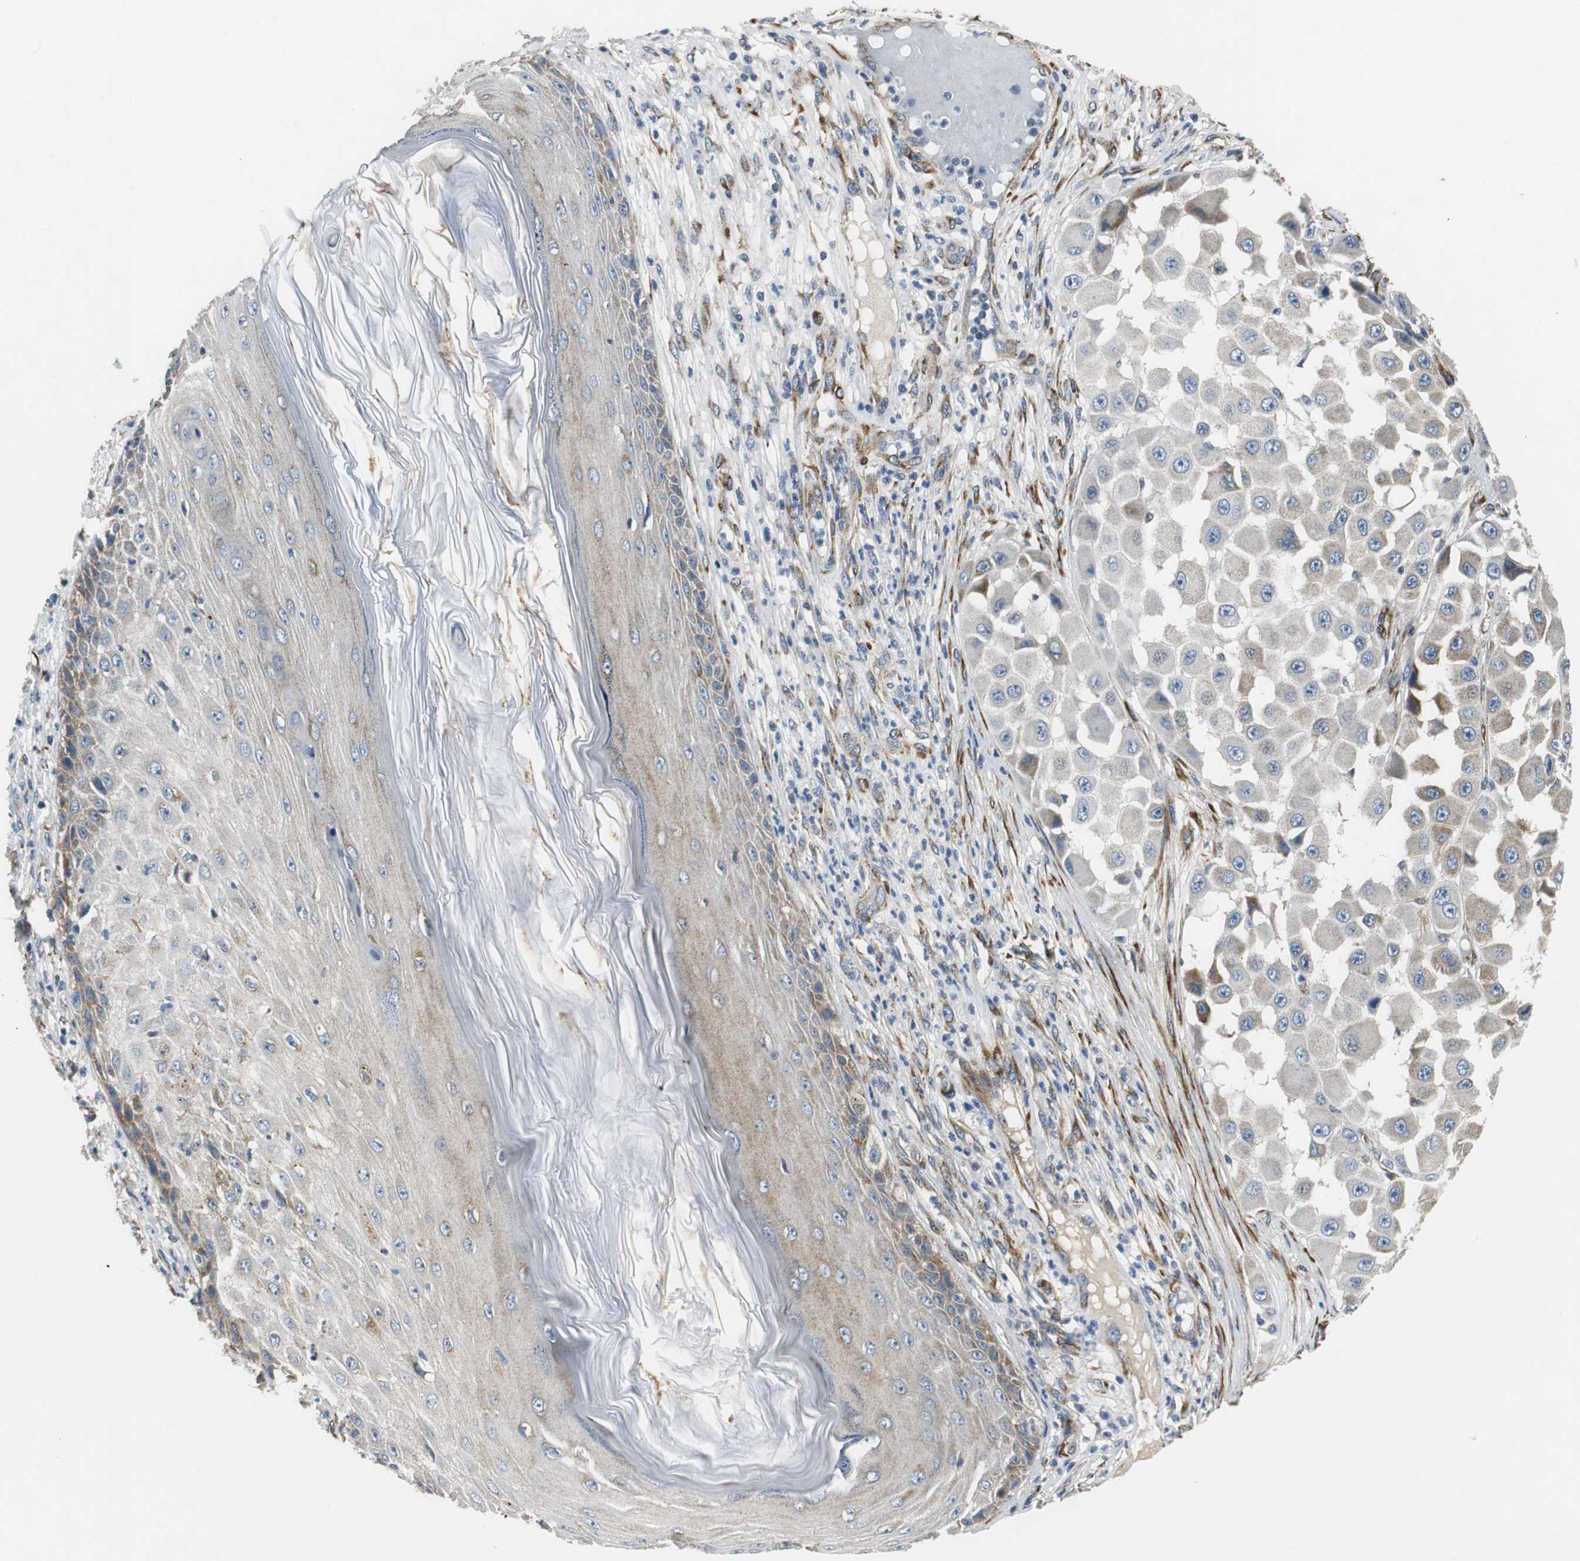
{"staining": {"intensity": "weak", "quantity": "25%-75%", "location": "cytoplasmic/membranous"}, "tissue": "melanoma", "cell_type": "Tumor cells", "image_type": "cancer", "snomed": [{"axis": "morphology", "description": "Malignant melanoma, NOS"}, {"axis": "topography", "description": "Skin"}], "caption": "Malignant melanoma stained with DAB (3,3'-diaminobenzidine) immunohistochemistry (IHC) exhibits low levels of weak cytoplasmic/membranous staining in approximately 25%-75% of tumor cells.", "gene": "ISCU", "patient": {"sex": "female", "age": 81}}